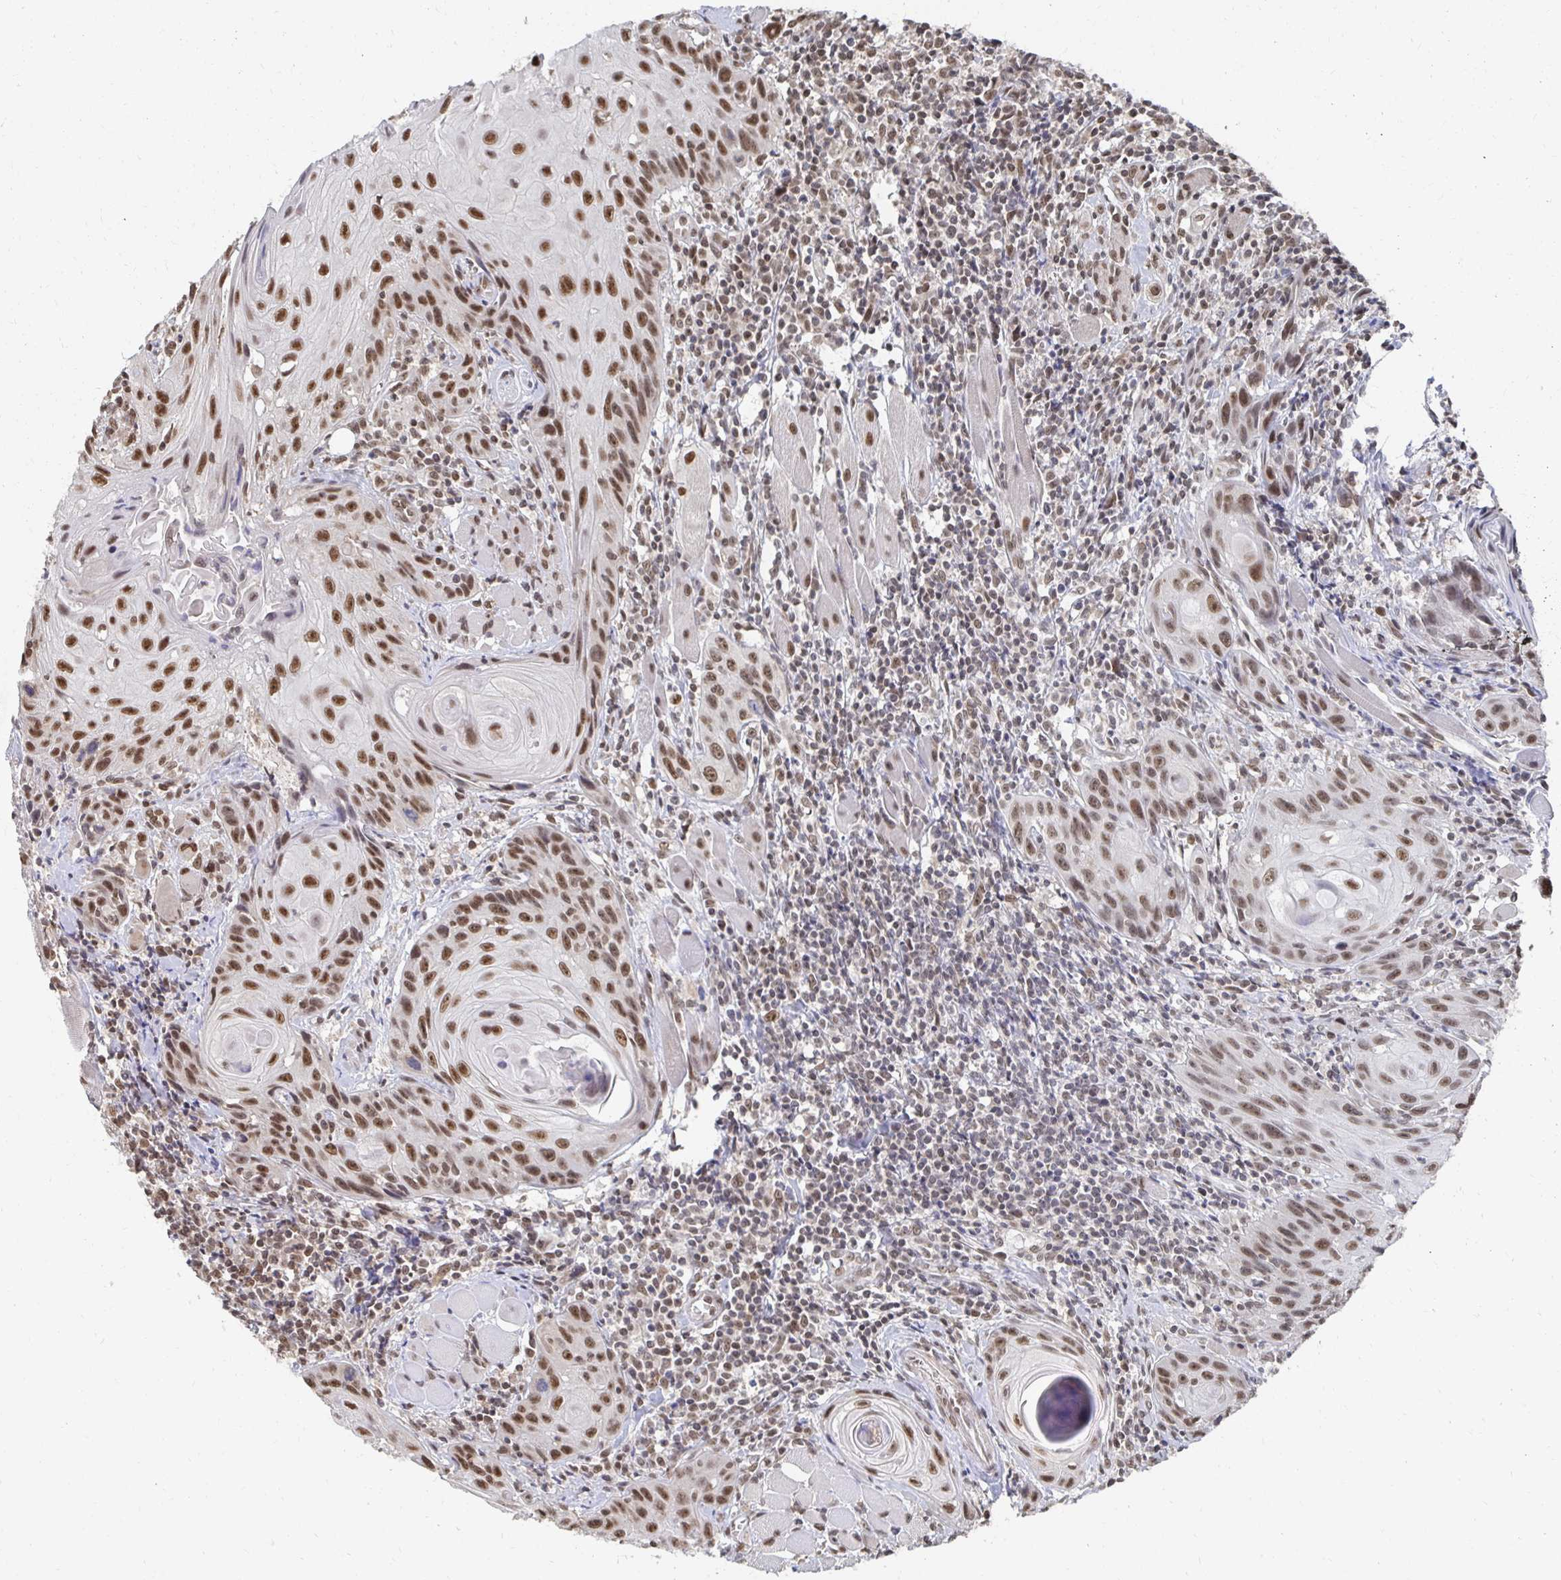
{"staining": {"intensity": "moderate", "quantity": ">75%", "location": "nuclear"}, "tissue": "head and neck cancer", "cell_type": "Tumor cells", "image_type": "cancer", "snomed": [{"axis": "morphology", "description": "Squamous cell carcinoma, NOS"}, {"axis": "topography", "description": "Oral tissue"}, {"axis": "topography", "description": "Head-Neck"}], "caption": "A medium amount of moderate nuclear positivity is seen in about >75% of tumor cells in head and neck cancer (squamous cell carcinoma) tissue. Nuclei are stained in blue.", "gene": "GTF3C6", "patient": {"sex": "male", "age": 58}}